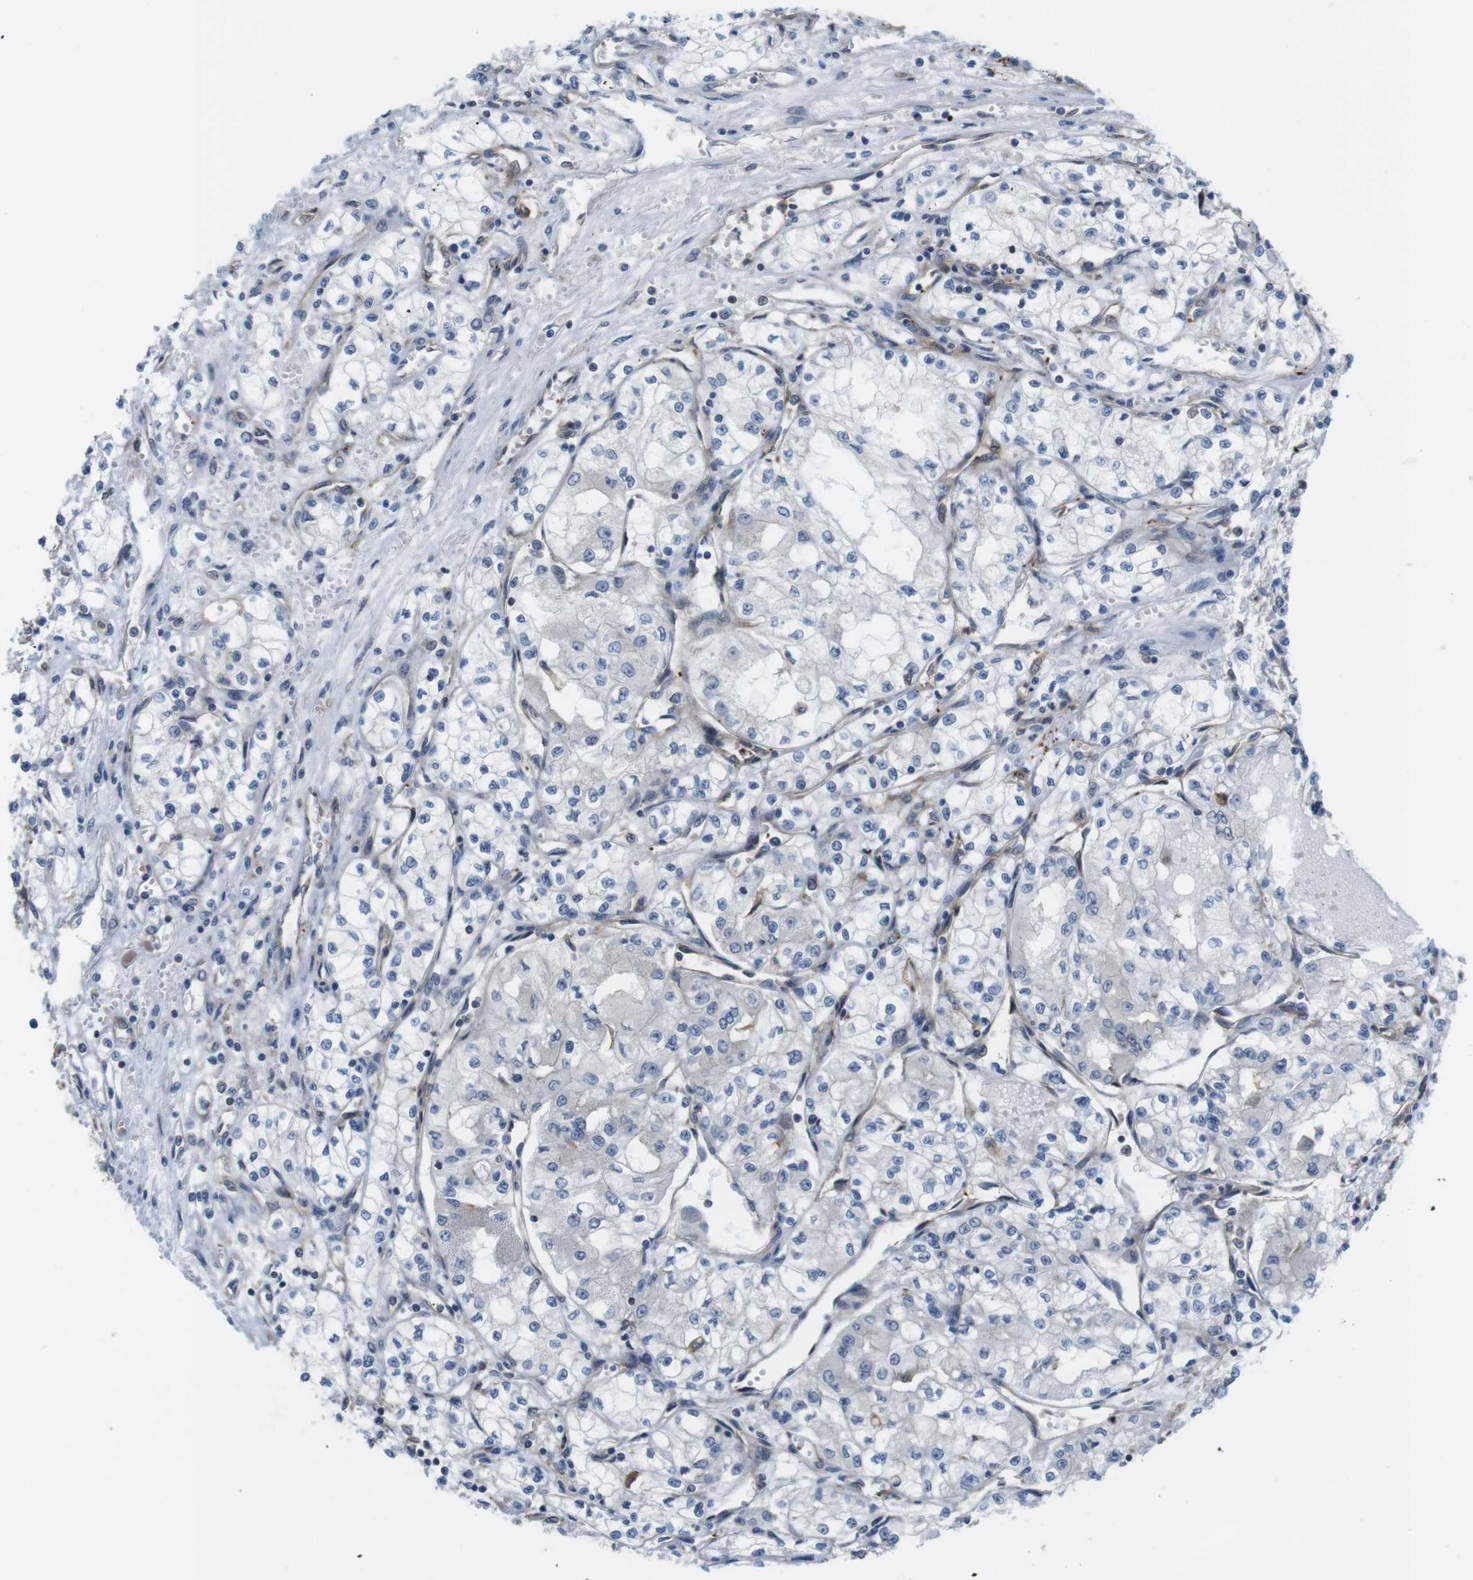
{"staining": {"intensity": "negative", "quantity": "none", "location": "none"}, "tissue": "renal cancer", "cell_type": "Tumor cells", "image_type": "cancer", "snomed": [{"axis": "morphology", "description": "Normal tissue, NOS"}, {"axis": "morphology", "description": "Adenocarcinoma, NOS"}, {"axis": "topography", "description": "Kidney"}], "caption": "Renal cancer stained for a protein using IHC shows no staining tumor cells.", "gene": "HERPUD2", "patient": {"sex": "male", "age": 59}}